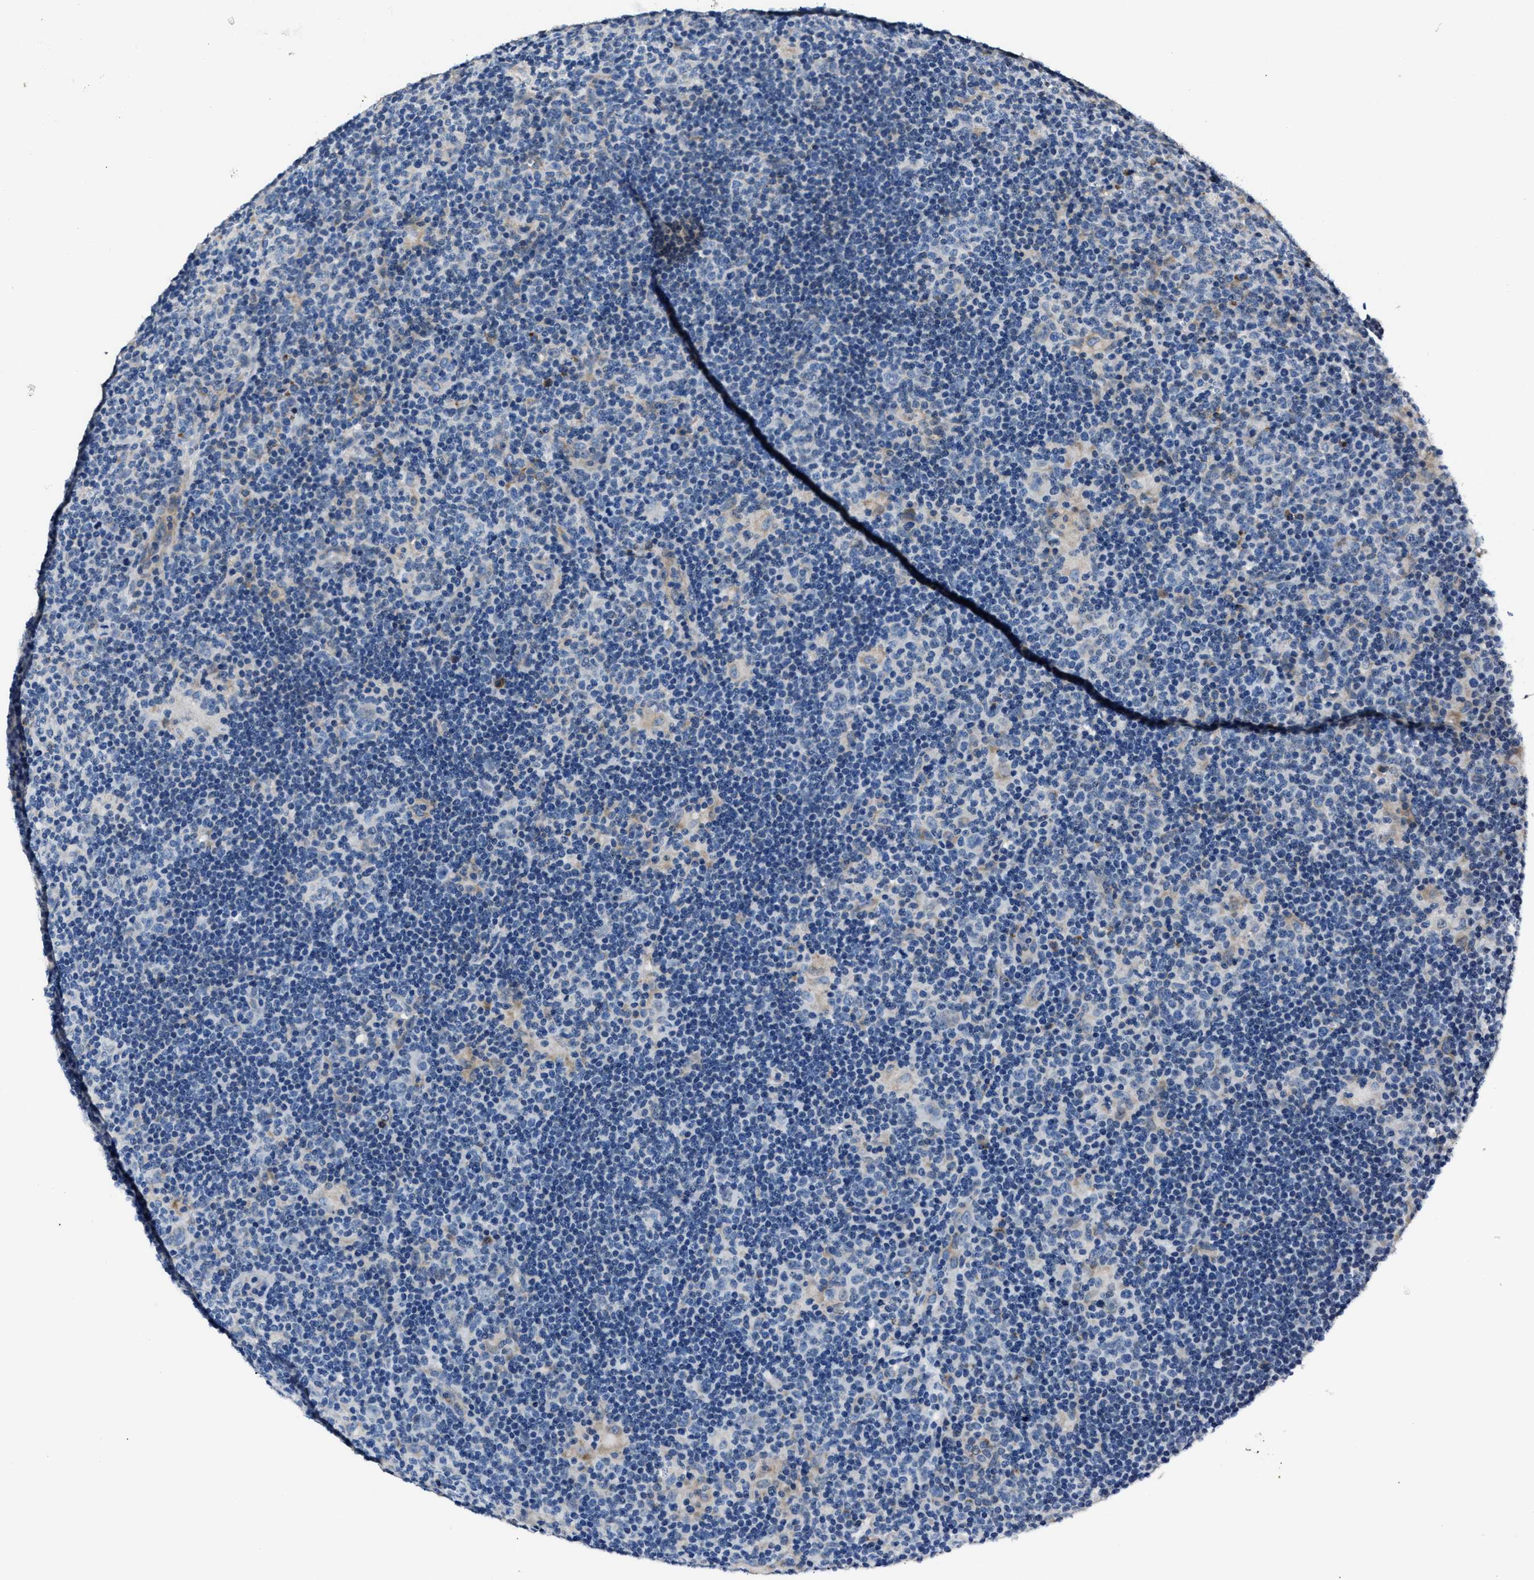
{"staining": {"intensity": "weak", "quantity": "<25%", "location": "cytoplasmic/membranous"}, "tissue": "lymphoma", "cell_type": "Tumor cells", "image_type": "cancer", "snomed": [{"axis": "morphology", "description": "Hodgkin's disease, NOS"}, {"axis": "topography", "description": "Lymph node"}], "caption": "Histopathology image shows no protein expression in tumor cells of lymphoma tissue.", "gene": "DNAJC24", "patient": {"sex": "female", "age": 57}}